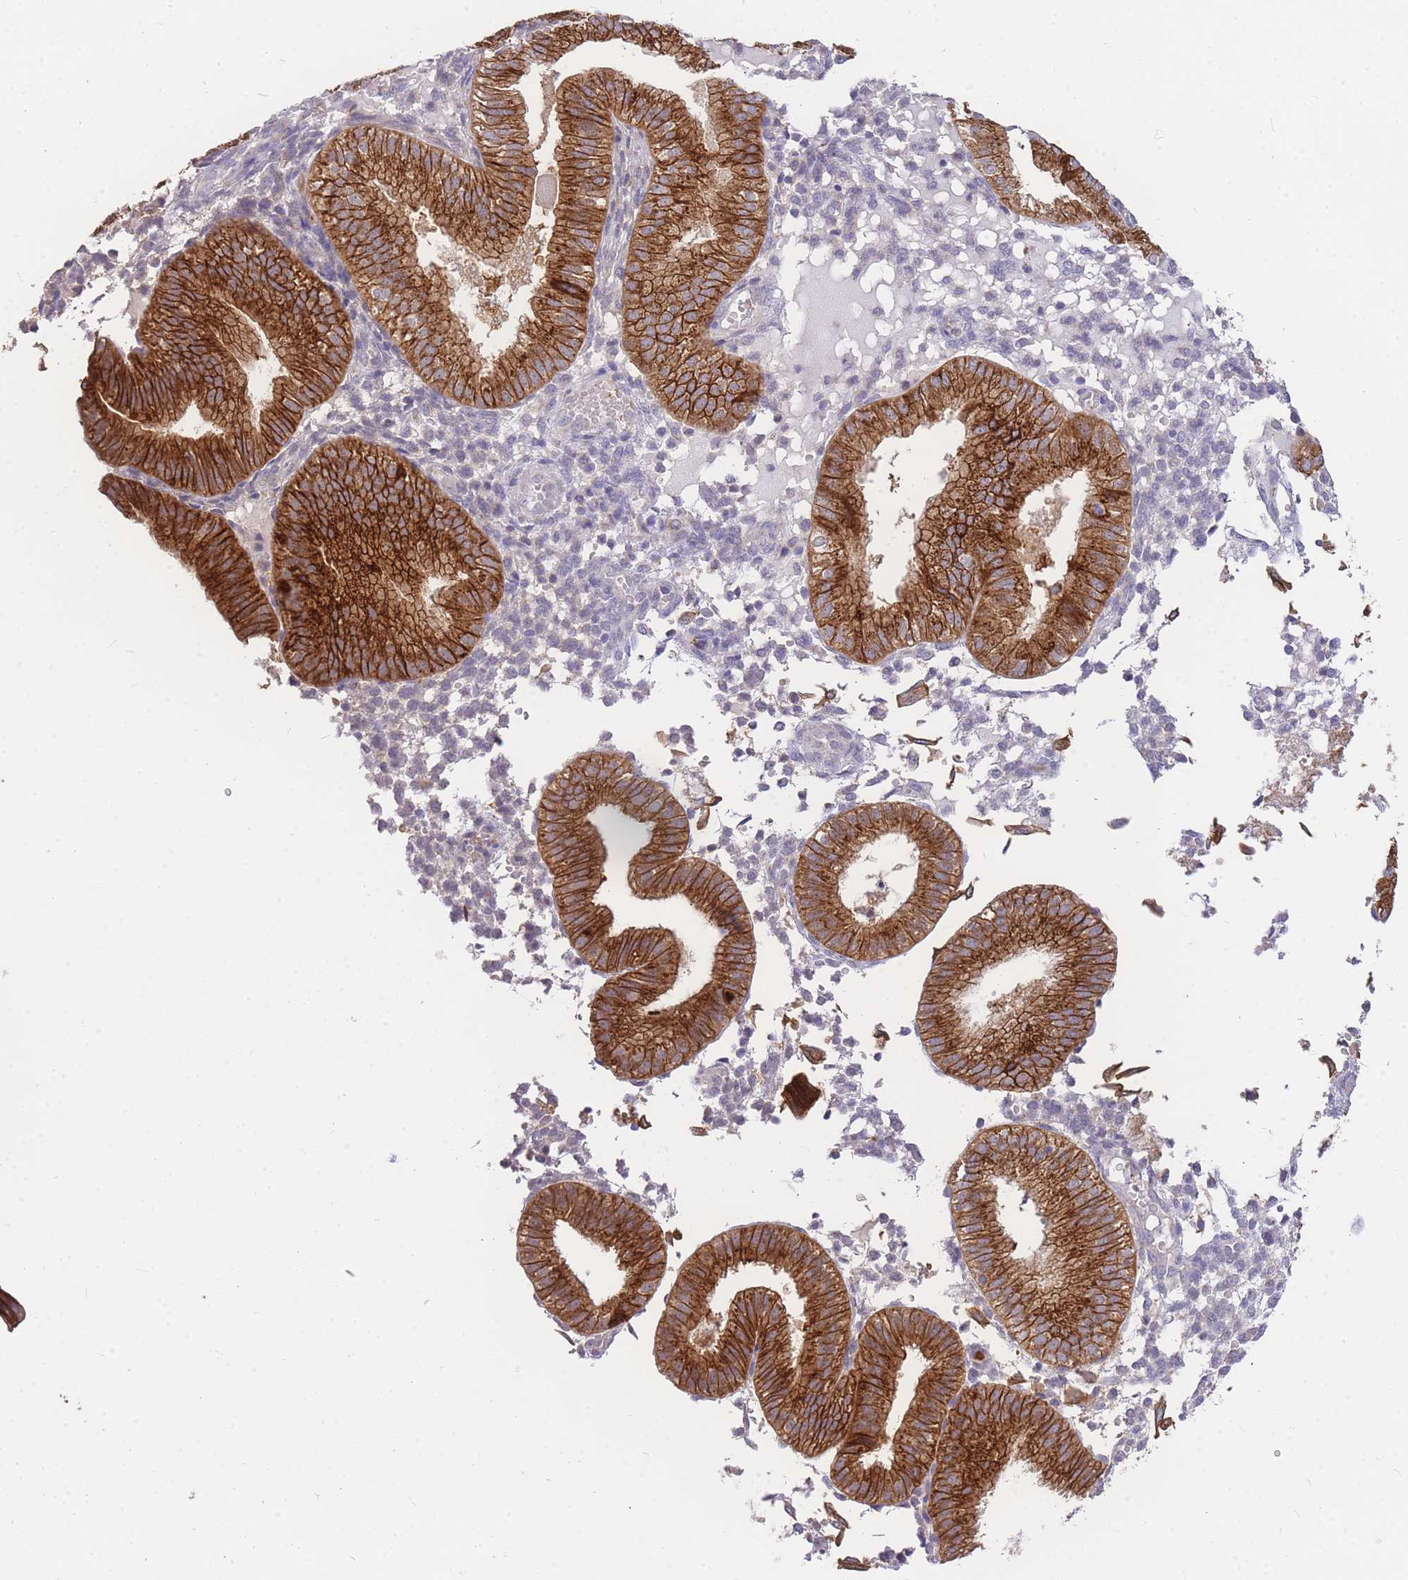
{"staining": {"intensity": "negative", "quantity": "none", "location": "none"}, "tissue": "endometrium", "cell_type": "Cells in endometrial stroma", "image_type": "normal", "snomed": [{"axis": "morphology", "description": "Normal tissue, NOS"}, {"axis": "topography", "description": "Endometrium"}], "caption": "Immunohistochemistry of normal human endometrium demonstrates no staining in cells in endometrial stroma. The staining is performed using DAB (3,3'-diaminobenzidine) brown chromogen with nuclei counter-stained in using hematoxylin.", "gene": "C2orf88", "patient": {"sex": "female", "age": 39}}